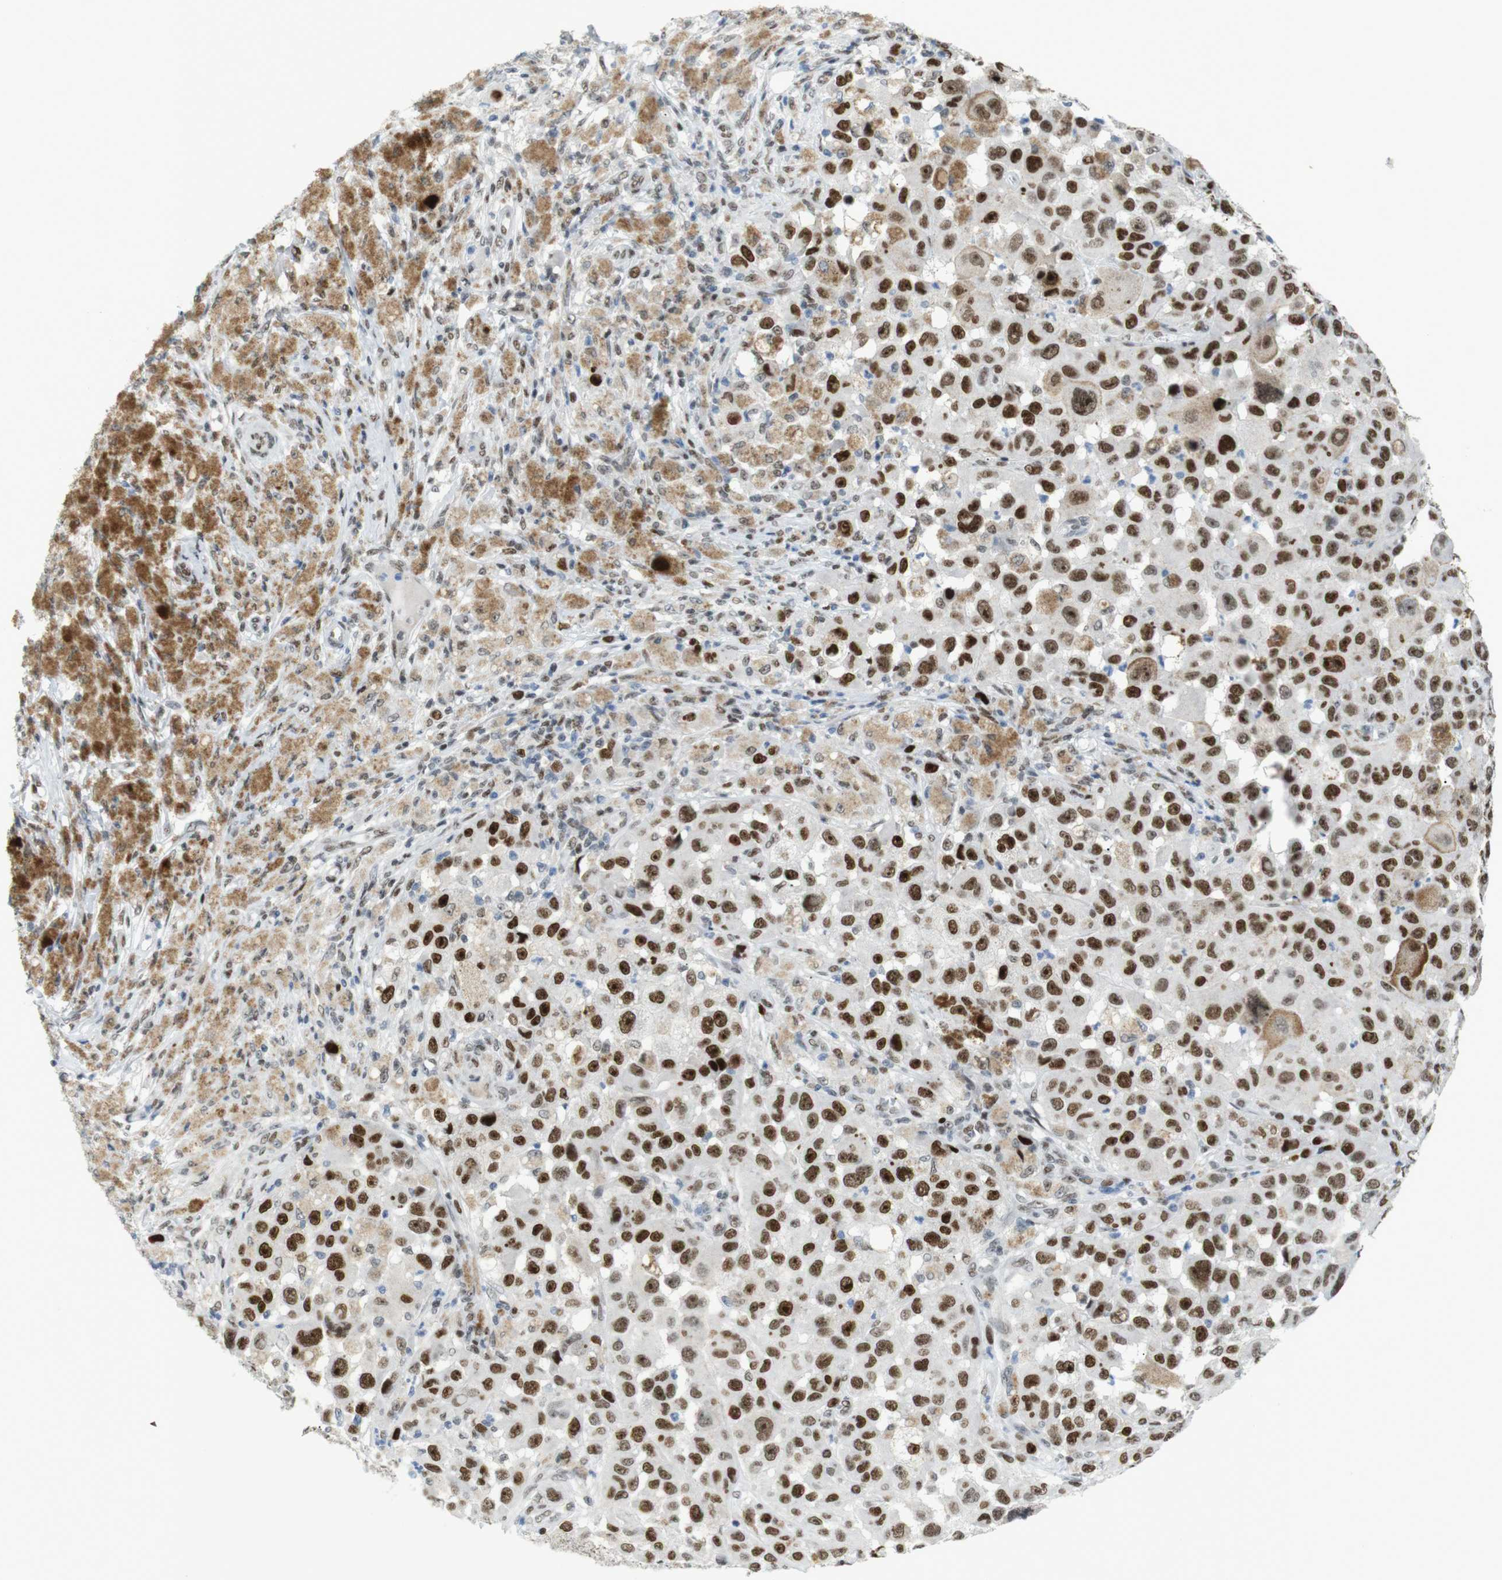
{"staining": {"intensity": "strong", "quantity": ">75%", "location": "nuclear"}, "tissue": "melanoma", "cell_type": "Tumor cells", "image_type": "cancer", "snomed": [{"axis": "morphology", "description": "Malignant melanoma, NOS"}, {"axis": "topography", "description": "Skin"}], "caption": "The immunohistochemical stain labels strong nuclear positivity in tumor cells of melanoma tissue.", "gene": "RIOX2", "patient": {"sex": "male", "age": 96}}